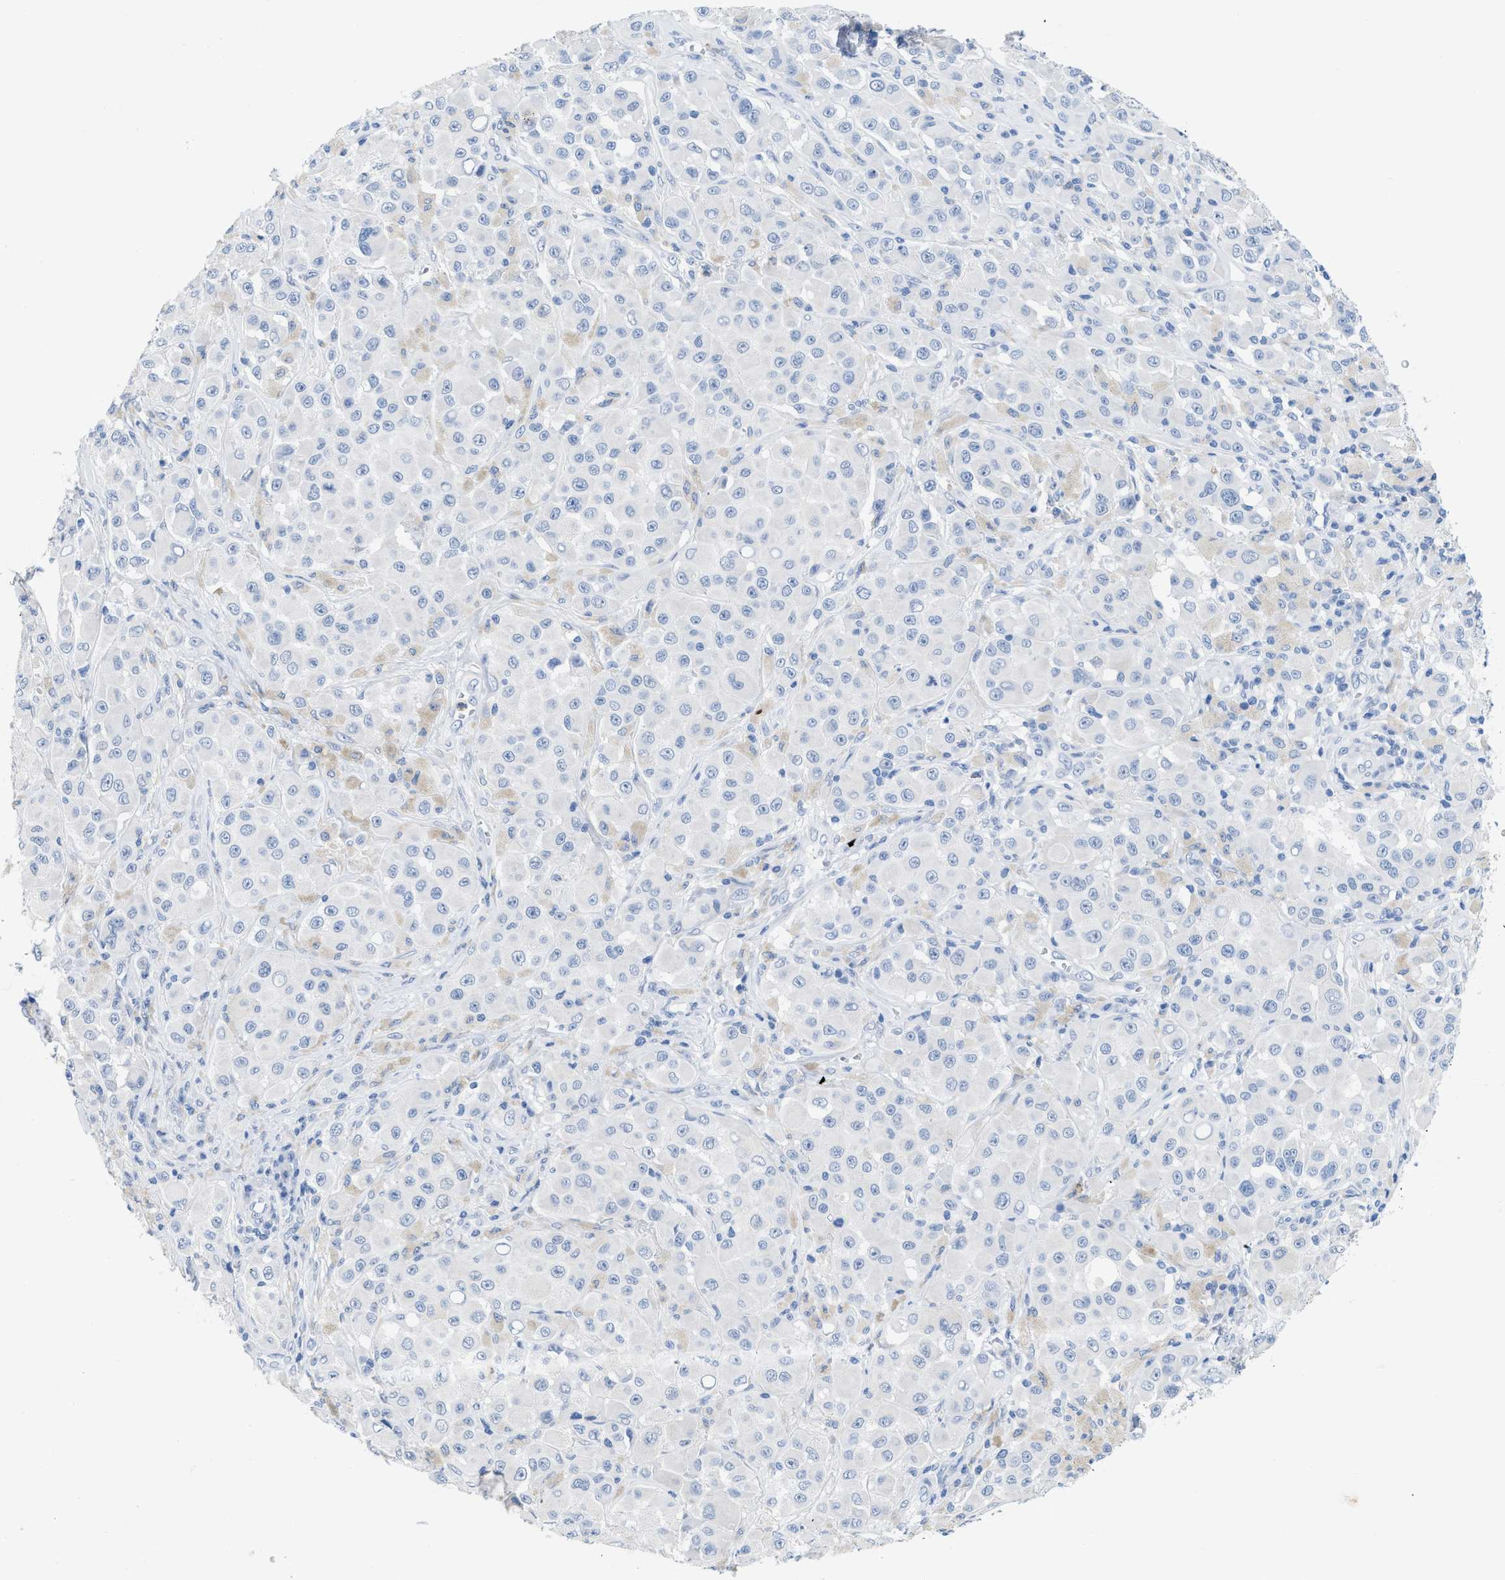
{"staining": {"intensity": "negative", "quantity": "none", "location": "none"}, "tissue": "melanoma", "cell_type": "Tumor cells", "image_type": "cancer", "snomed": [{"axis": "morphology", "description": "Malignant melanoma, NOS"}, {"axis": "topography", "description": "Skin"}], "caption": "Immunohistochemistry (IHC) of melanoma exhibits no staining in tumor cells. (Brightfield microscopy of DAB (3,3'-diaminobenzidine) IHC at high magnification).", "gene": "CR1", "patient": {"sex": "male", "age": 84}}